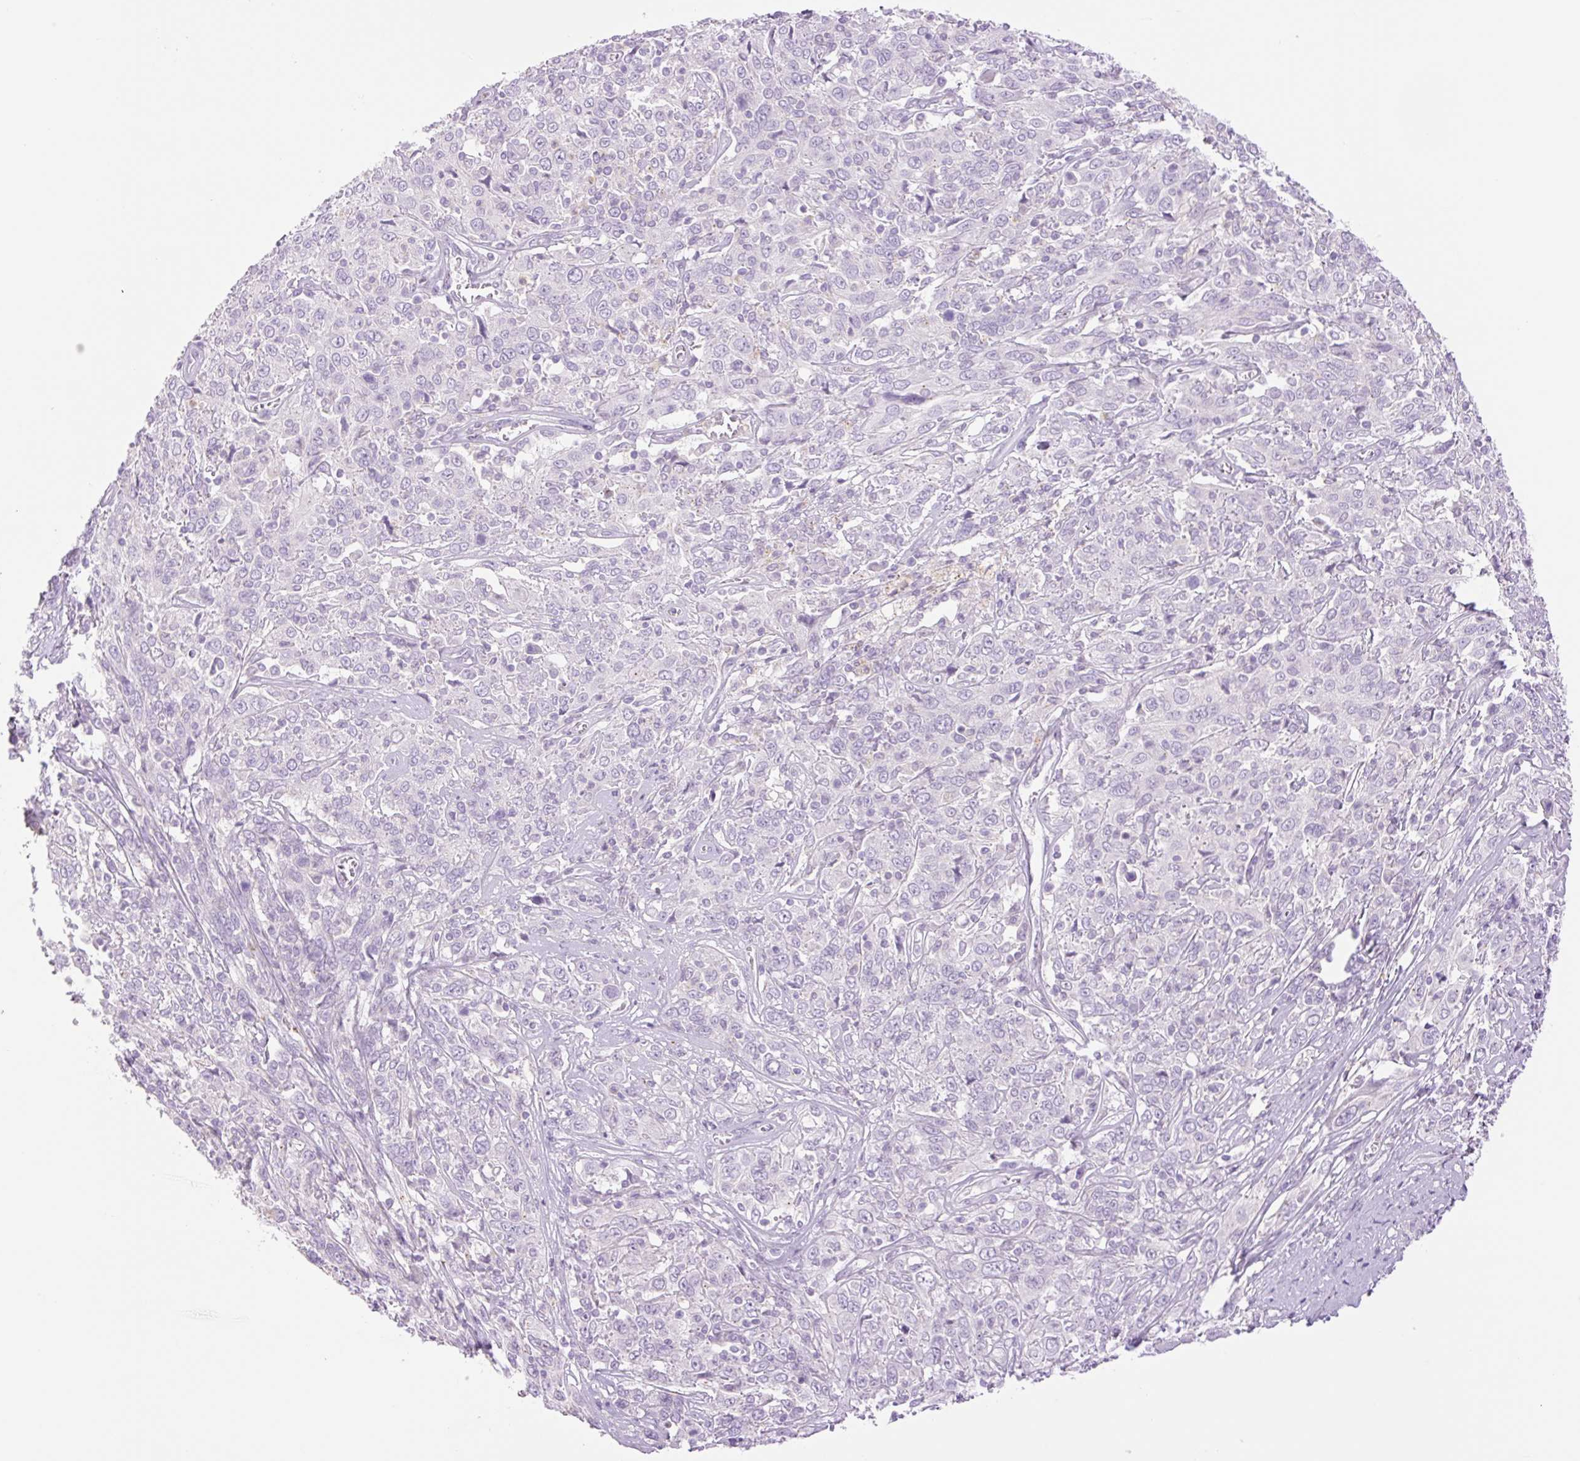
{"staining": {"intensity": "negative", "quantity": "none", "location": "none"}, "tissue": "cervical cancer", "cell_type": "Tumor cells", "image_type": "cancer", "snomed": [{"axis": "morphology", "description": "Squamous cell carcinoma, NOS"}, {"axis": "topography", "description": "Cervix"}], "caption": "IHC micrograph of squamous cell carcinoma (cervical) stained for a protein (brown), which reveals no positivity in tumor cells. (Immunohistochemistry (ihc), brightfield microscopy, high magnification).", "gene": "TBX15", "patient": {"sex": "female", "age": 46}}